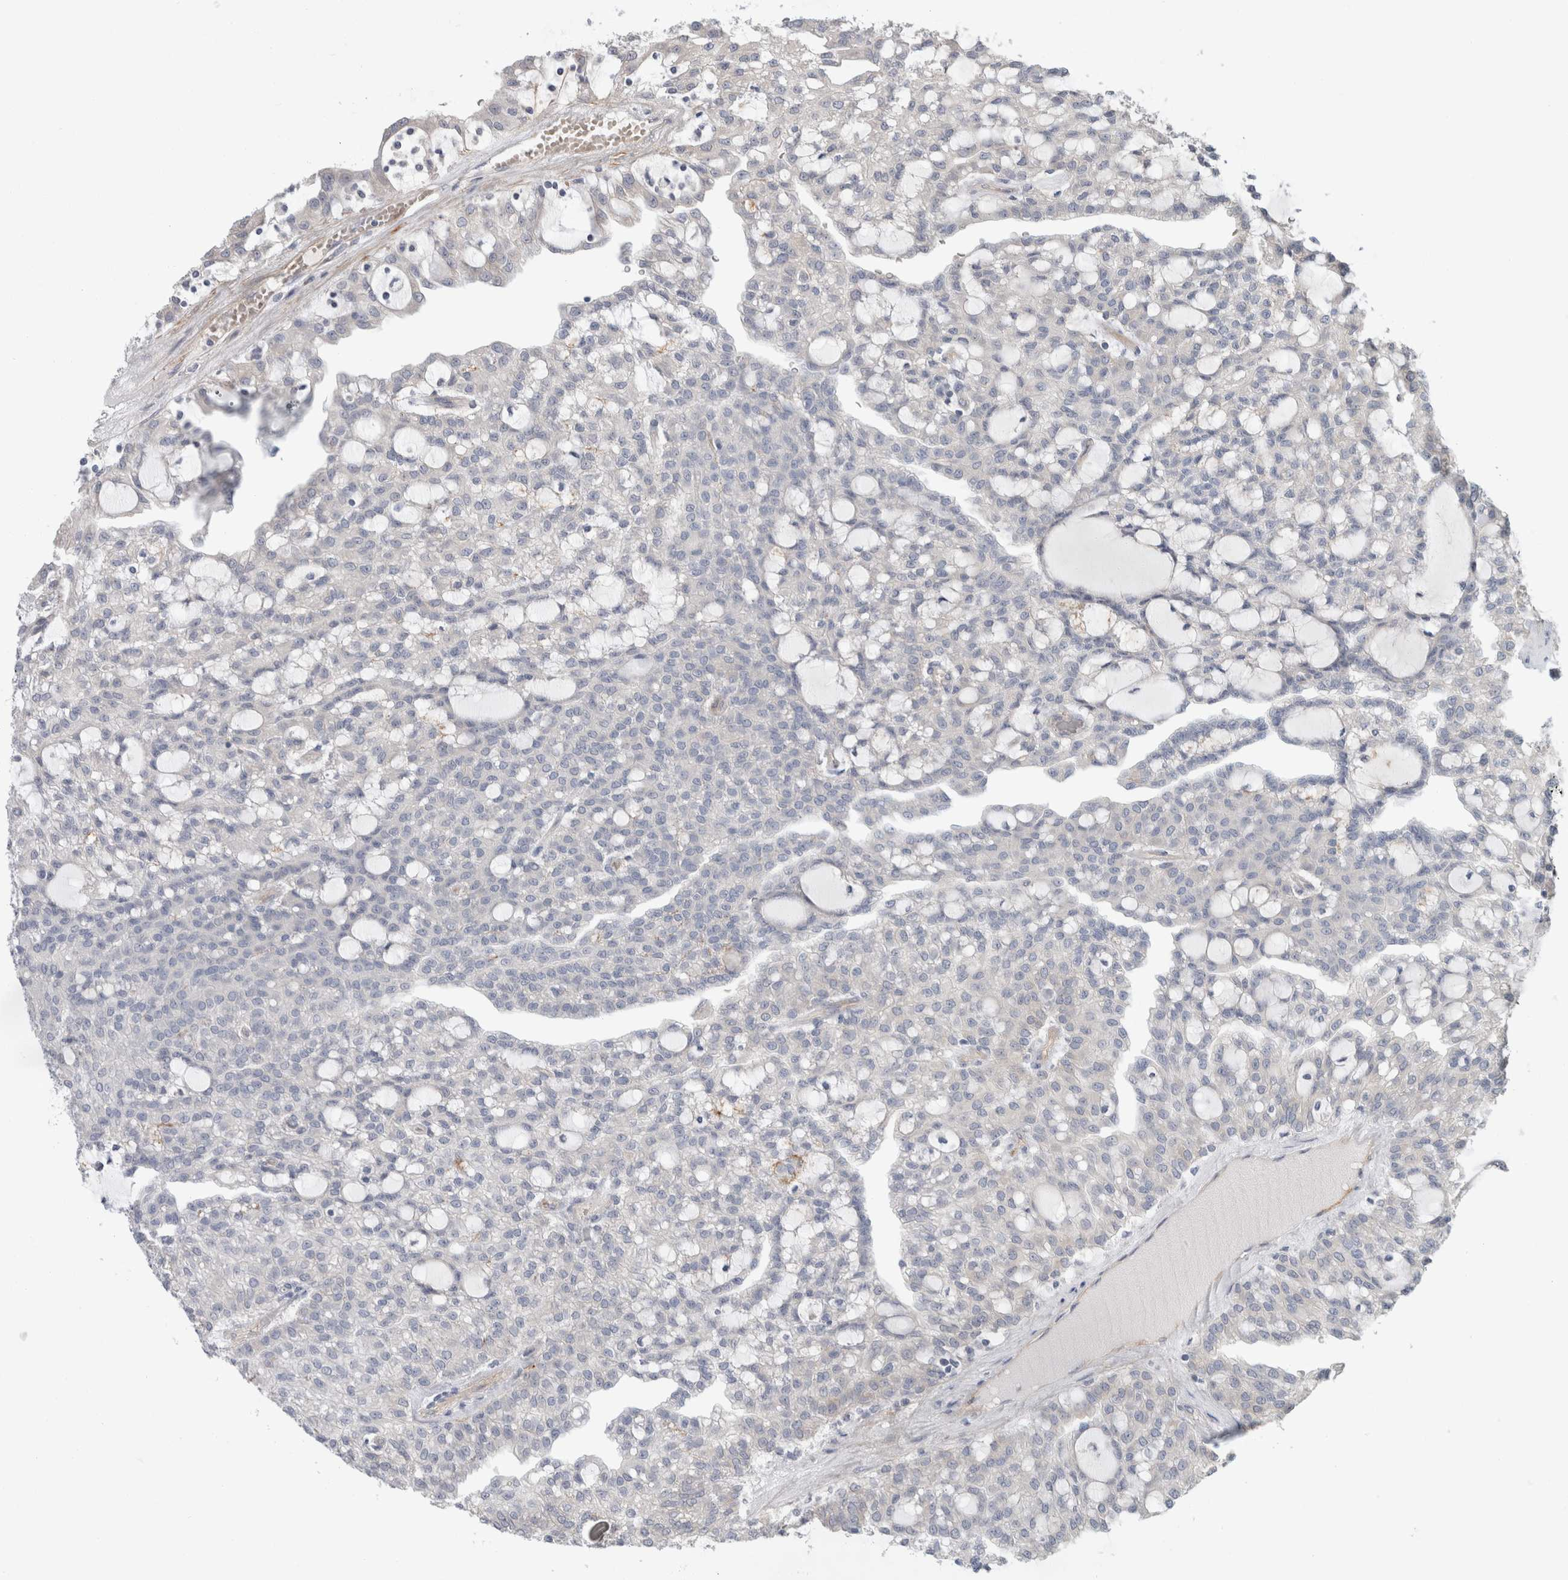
{"staining": {"intensity": "negative", "quantity": "none", "location": "none"}, "tissue": "renal cancer", "cell_type": "Tumor cells", "image_type": "cancer", "snomed": [{"axis": "morphology", "description": "Adenocarcinoma, NOS"}, {"axis": "topography", "description": "Kidney"}], "caption": "An immunohistochemistry (IHC) photomicrograph of adenocarcinoma (renal) is shown. There is no staining in tumor cells of adenocarcinoma (renal).", "gene": "CD55", "patient": {"sex": "male", "age": 63}}